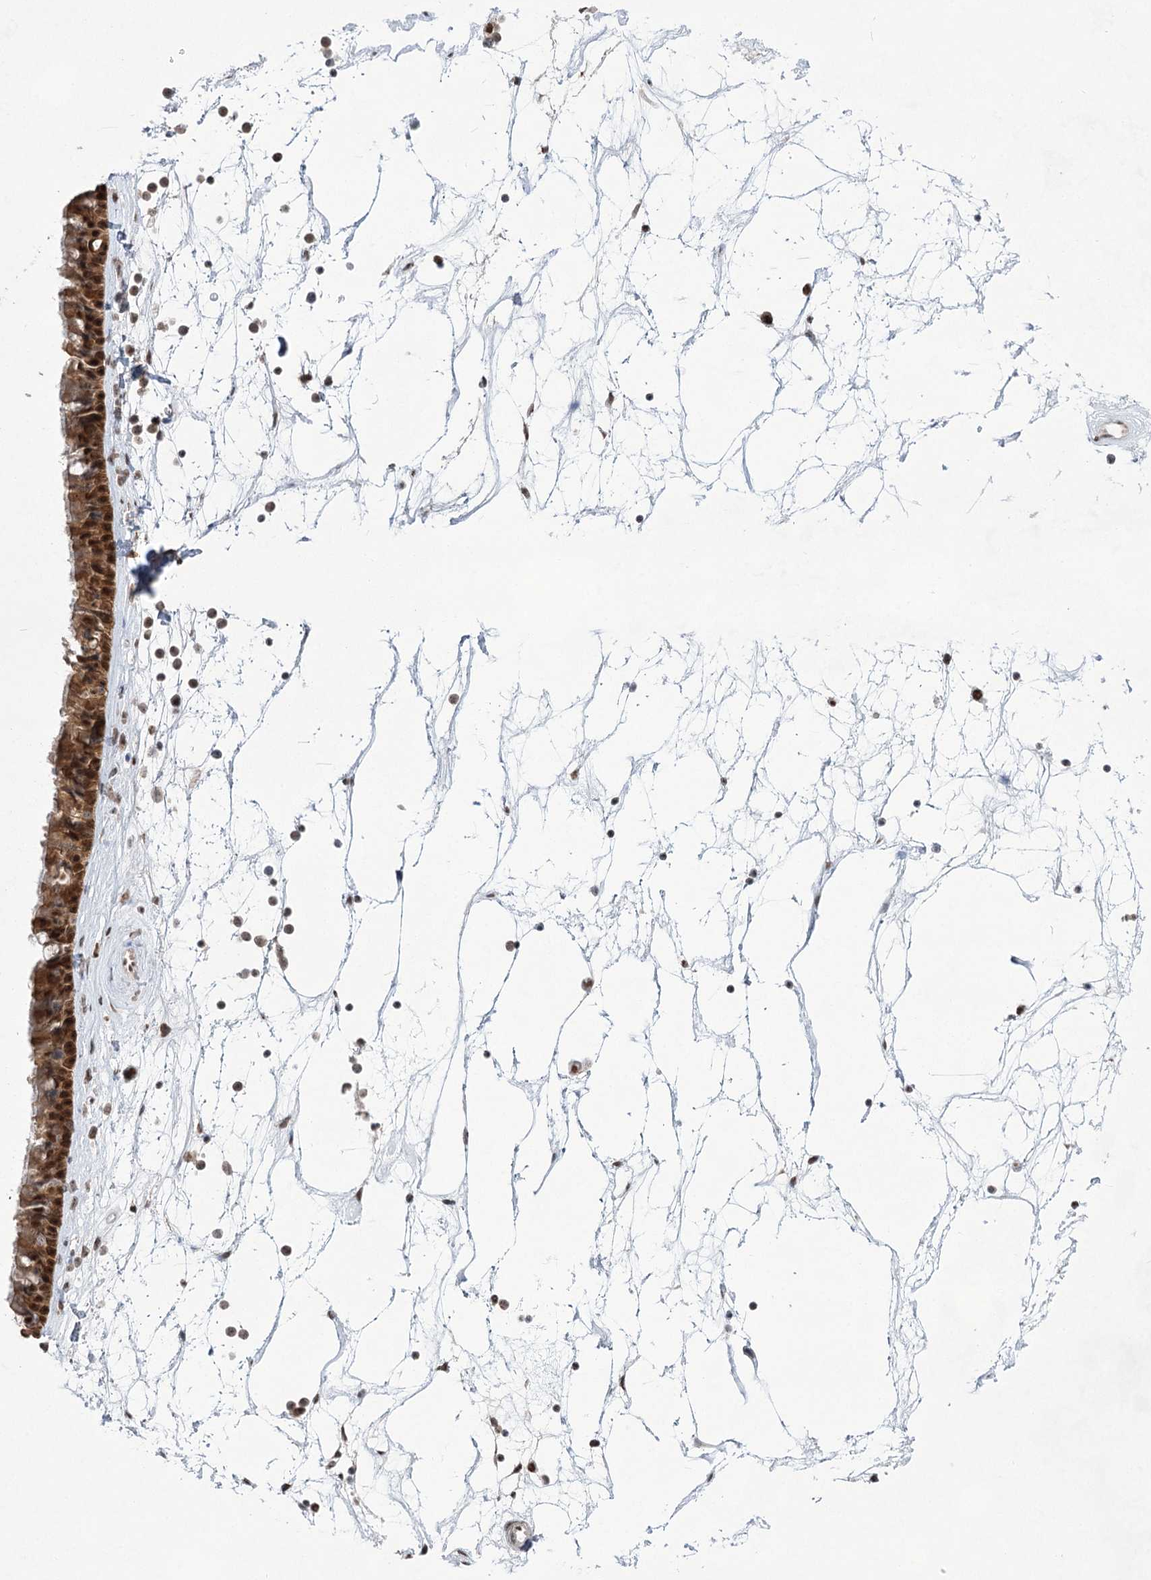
{"staining": {"intensity": "strong", "quantity": ">75%", "location": "cytoplasmic/membranous,nuclear"}, "tissue": "nasopharynx", "cell_type": "Respiratory epithelial cells", "image_type": "normal", "snomed": [{"axis": "morphology", "description": "Normal tissue, NOS"}, {"axis": "topography", "description": "Nasopharynx"}], "caption": "Strong cytoplasmic/membranous,nuclear expression is identified in approximately >75% of respiratory epithelial cells in benign nasopharynx.", "gene": "ZCCHC8", "patient": {"sex": "male", "age": 64}}